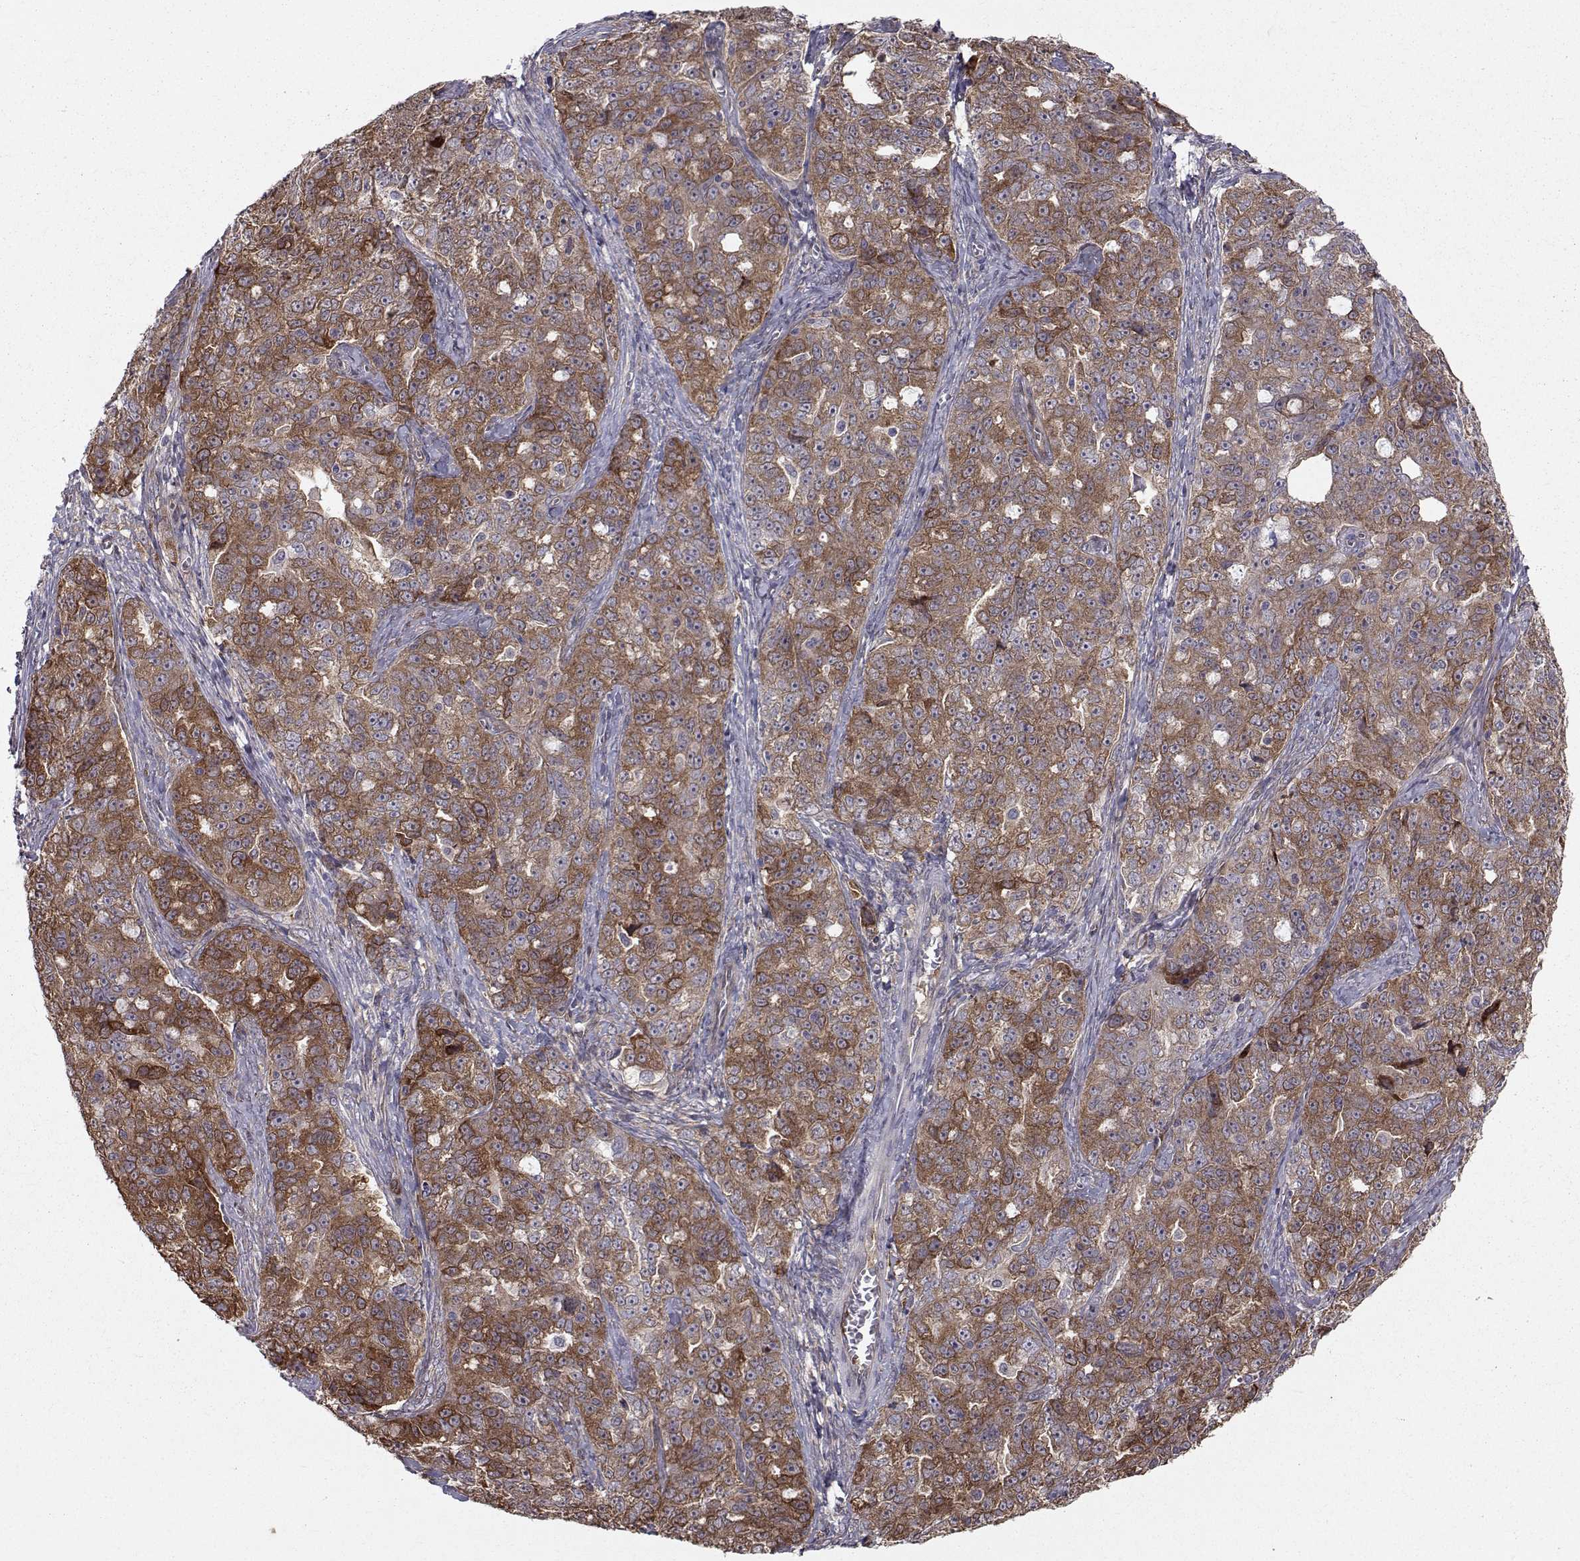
{"staining": {"intensity": "strong", "quantity": "<25%", "location": "cytoplasmic/membranous"}, "tissue": "ovarian cancer", "cell_type": "Tumor cells", "image_type": "cancer", "snomed": [{"axis": "morphology", "description": "Cystadenocarcinoma, serous, NOS"}, {"axis": "topography", "description": "Ovary"}], "caption": "Immunohistochemistry (IHC) of human ovarian cancer (serous cystadenocarcinoma) shows medium levels of strong cytoplasmic/membranous staining in approximately <25% of tumor cells.", "gene": "HSP90AB1", "patient": {"sex": "female", "age": 51}}